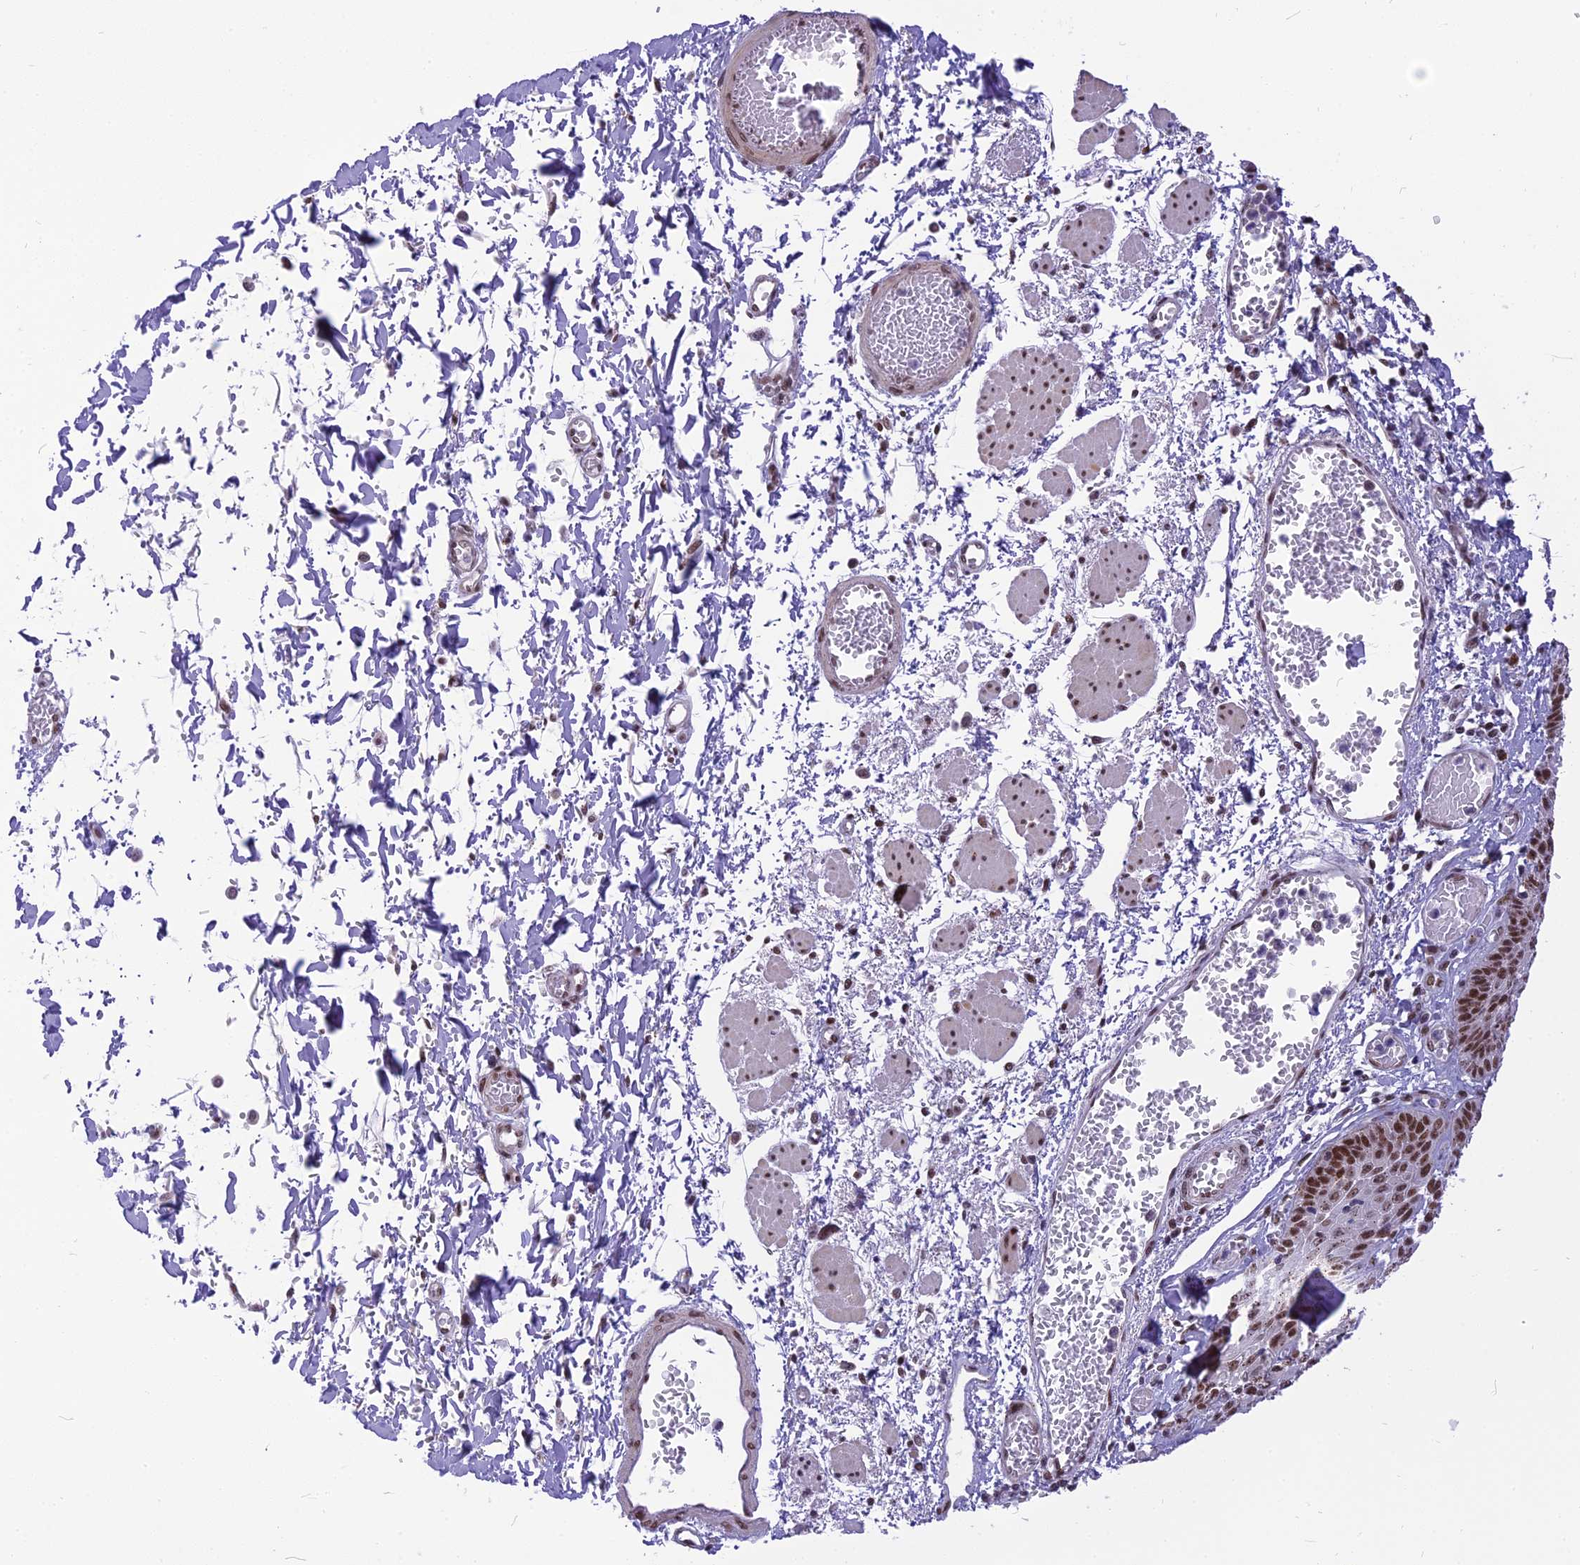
{"staining": {"intensity": "moderate", "quantity": "25%-75%", "location": "nuclear"}, "tissue": "esophagus", "cell_type": "Squamous epithelial cells", "image_type": "normal", "snomed": [{"axis": "morphology", "description": "Normal tissue, NOS"}, {"axis": "topography", "description": "Esophagus"}], "caption": "Immunohistochemistry image of normal esophagus stained for a protein (brown), which demonstrates medium levels of moderate nuclear positivity in about 25%-75% of squamous epithelial cells.", "gene": "IRF2BP1", "patient": {"sex": "male", "age": 81}}